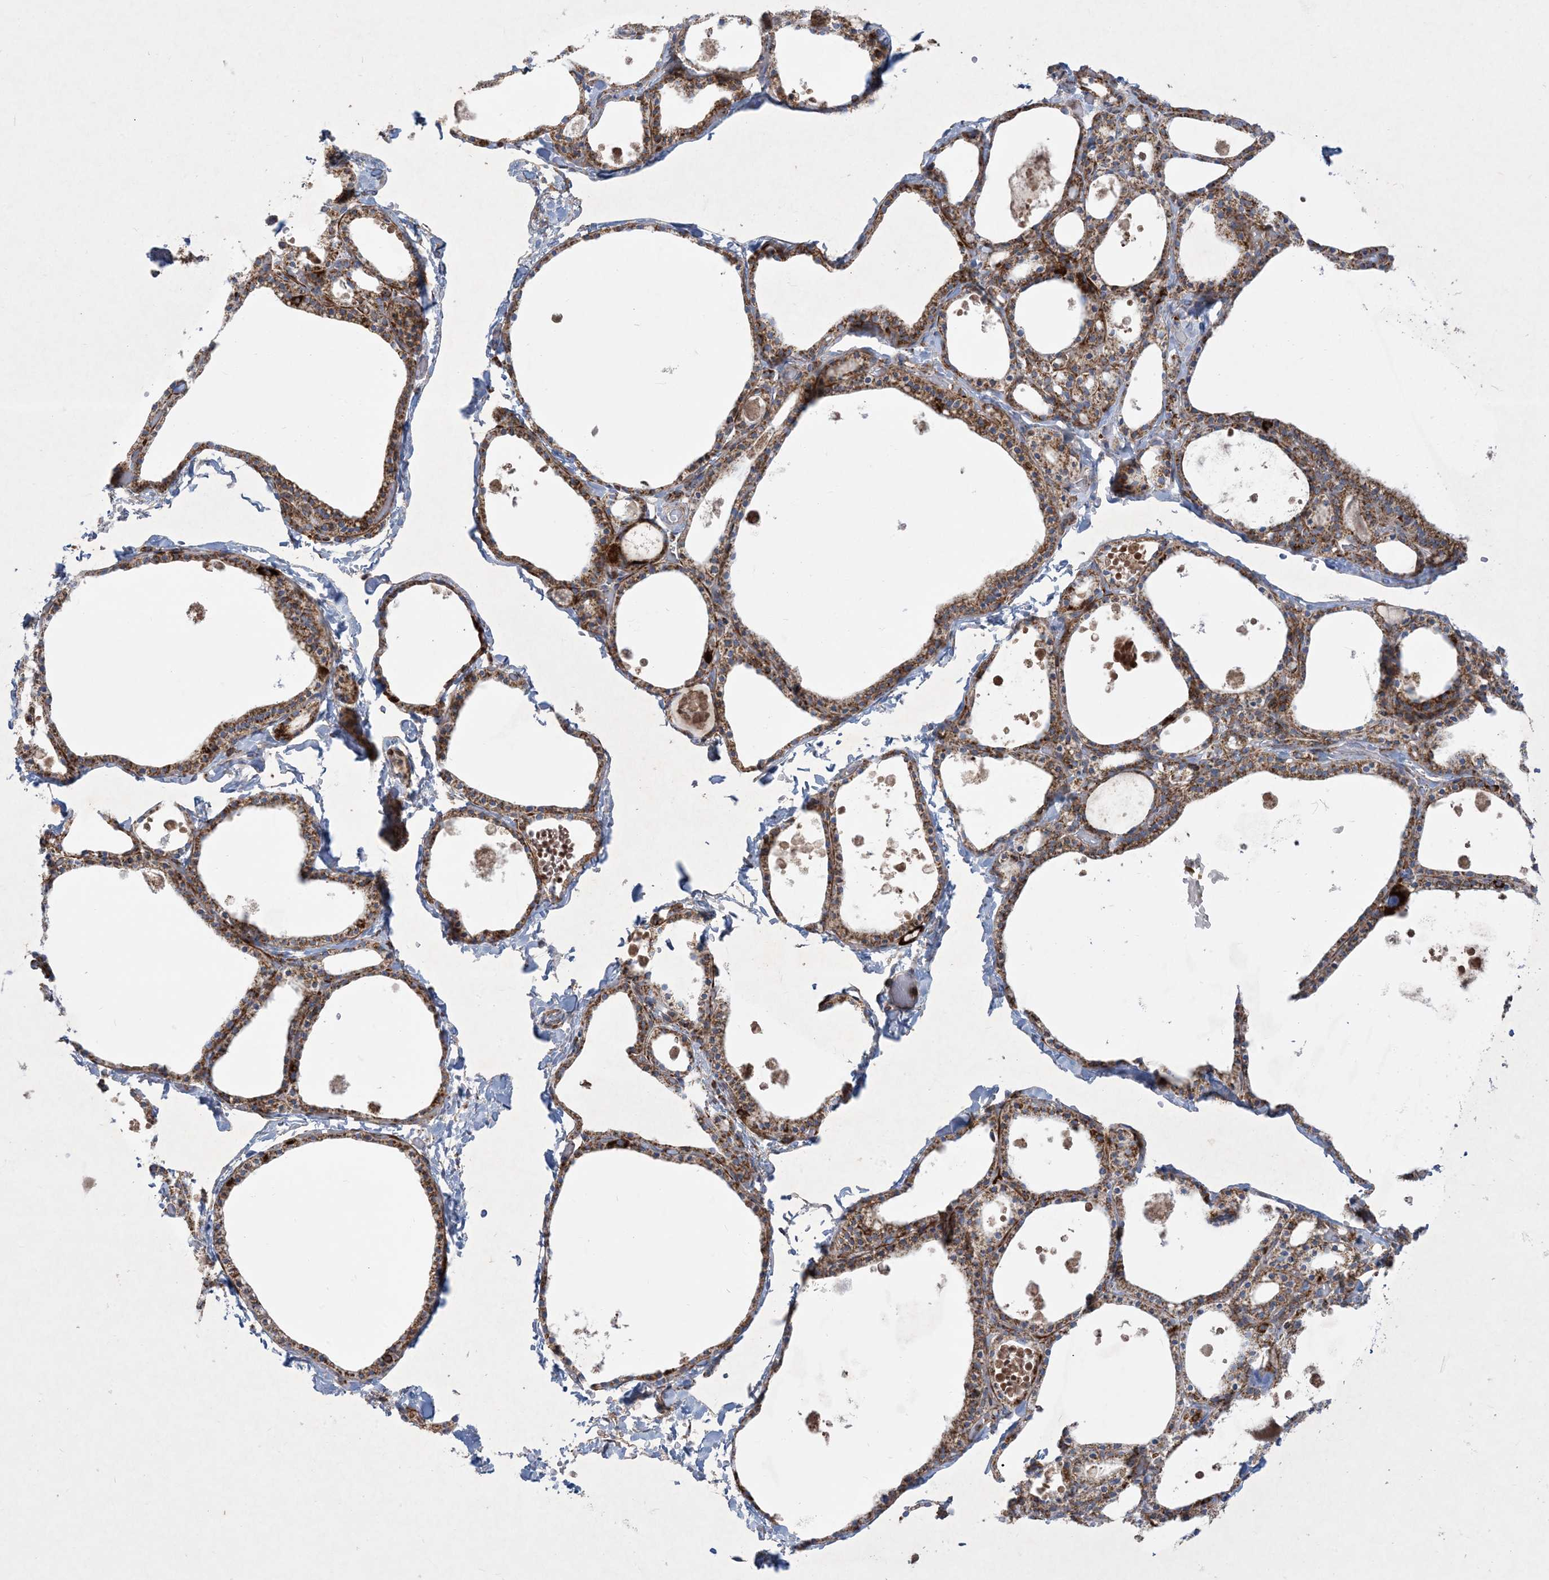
{"staining": {"intensity": "moderate", "quantity": ">75%", "location": "cytoplasmic/membranous"}, "tissue": "thyroid gland", "cell_type": "Glandular cells", "image_type": "normal", "snomed": [{"axis": "morphology", "description": "Normal tissue, NOS"}, {"axis": "topography", "description": "Thyroid gland"}], "caption": "Thyroid gland stained with IHC demonstrates moderate cytoplasmic/membranous expression in approximately >75% of glandular cells.", "gene": "BEND4", "patient": {"sex": "male", "age": 56}}